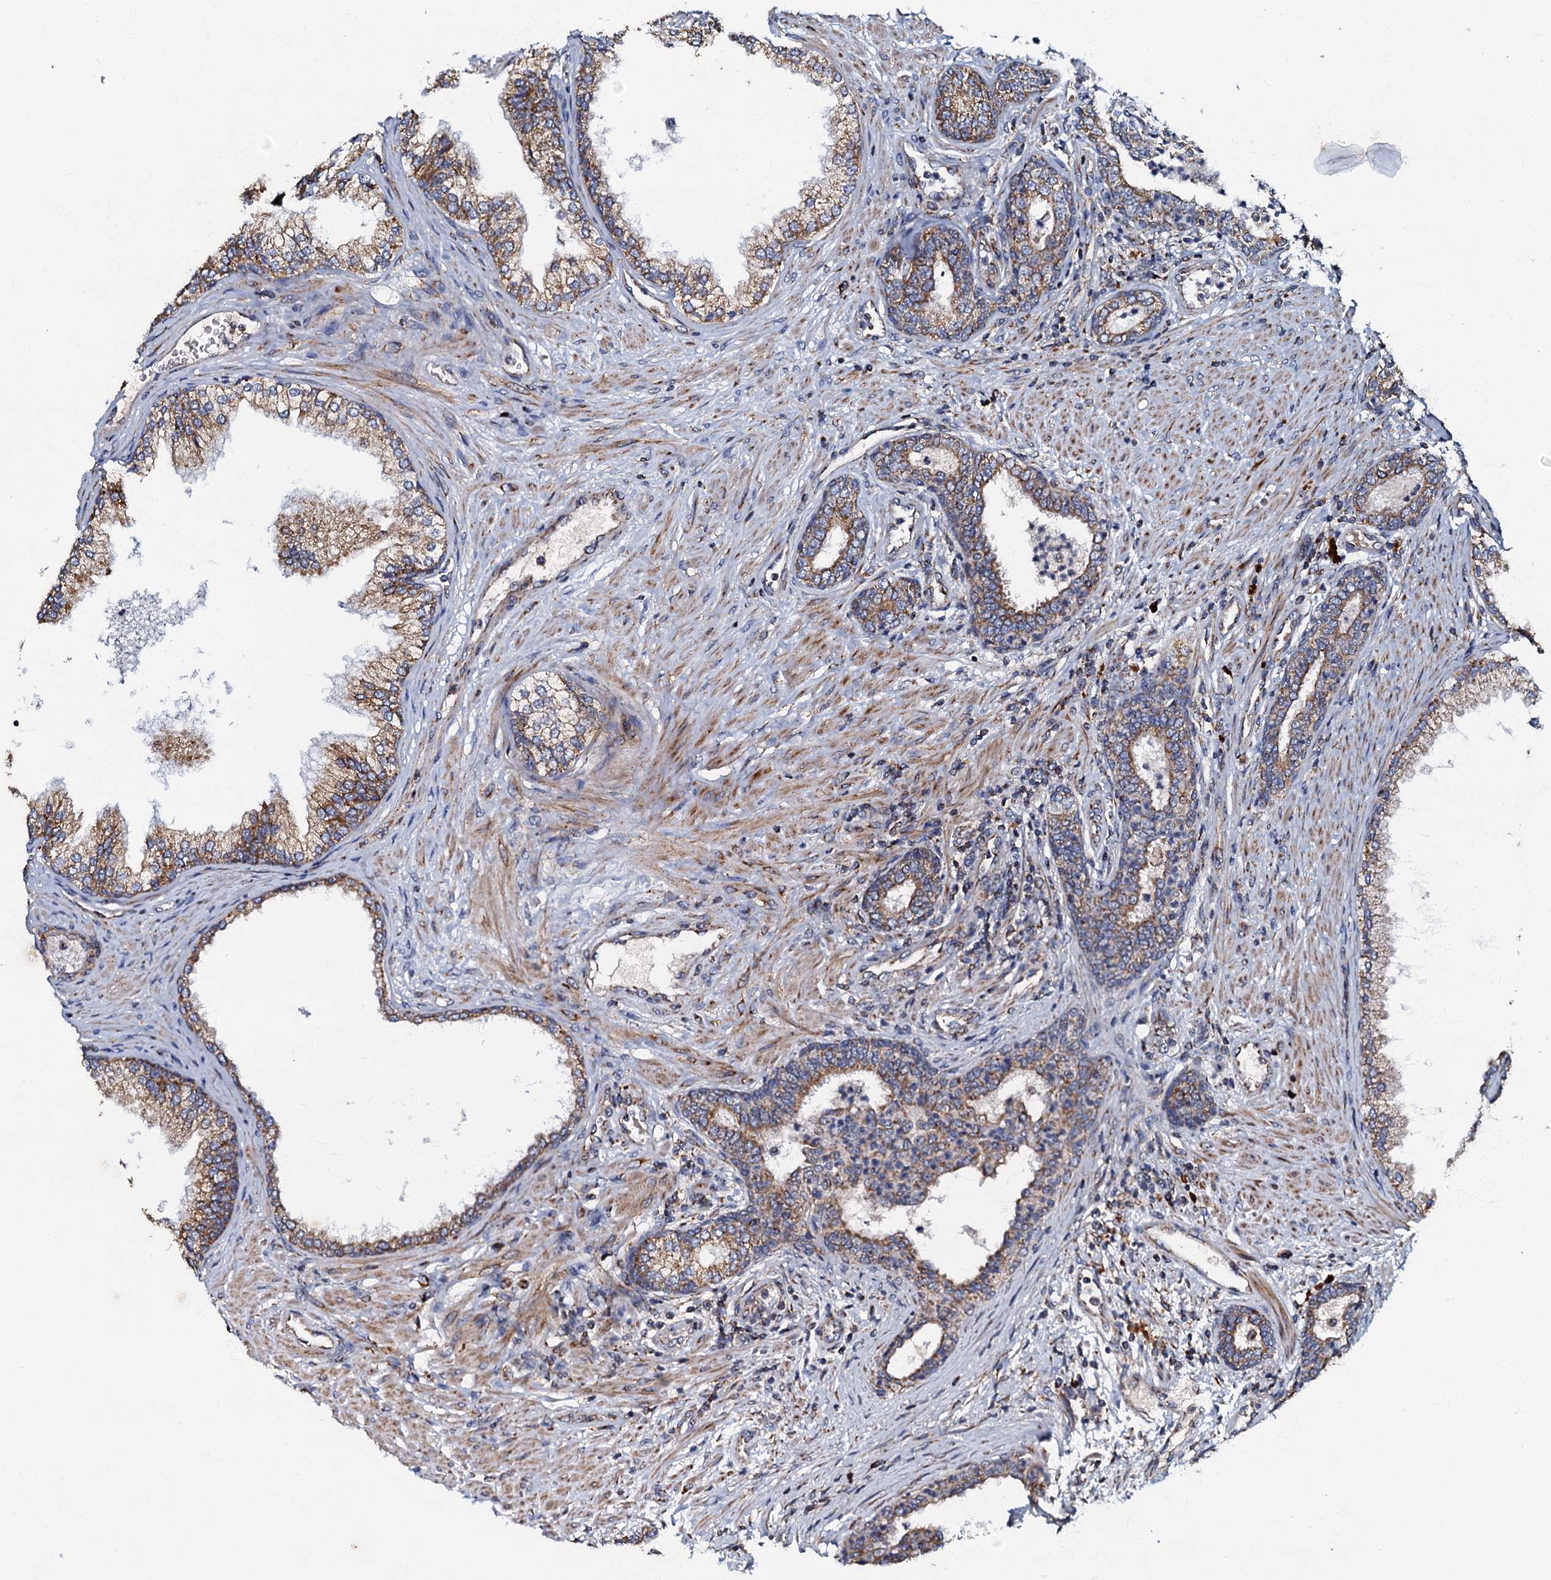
{"staining": {"intensity": "strong", "quantity": "25%-75%", "location": "cytoplasmic/membranous"}, "tissue": "prostate", "cell_type": "Glandular cells", "image_type": "normal", "snomed": [{"axis": "morphology", "description": "Normal tissue, NOS"}, {"axis": "topography", "description": "Prostate"}], "caption": "Immunohistochemical staining of normal human prostate displays high levels of strong cytoplasmic/membranous positivity in approximately 25%-75% of glandular cells.", "gene": "NDUFA12", "patient": {"sex": "male", "age": 76}}